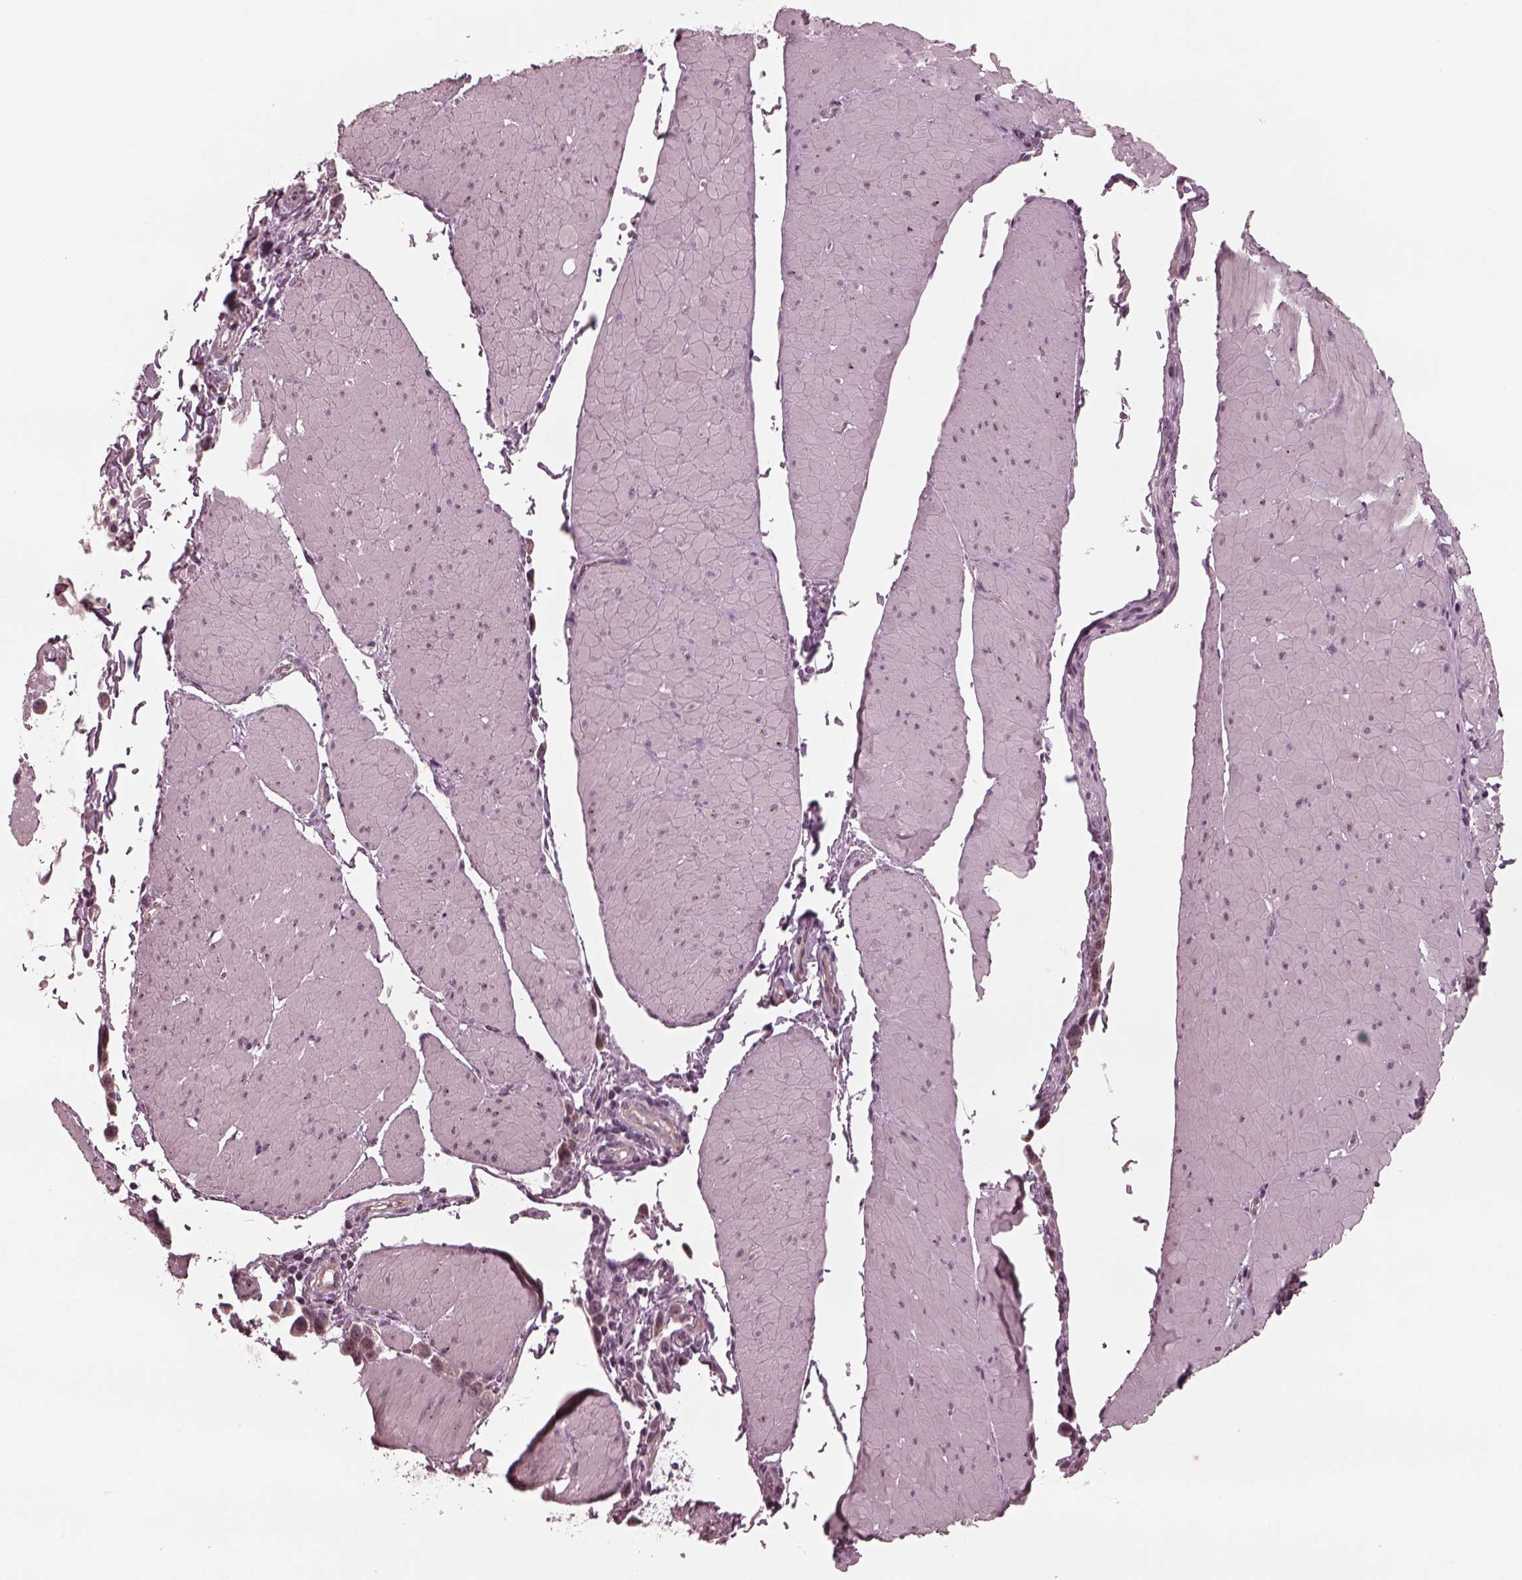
{"staining": {"intensity": "negative", "quantity": "none", "location": "none"}, "tissue": "stomach cancer", "cell_type": "Tumor cells", "image_type": "cancer", "snomed": [{"axis": "morphology", "description": "Adenocarcinoma, NOS"}, {"axis": "topography", "description": "Stomach"}], "caption": "Stomach cancer was stained to show a protein in brown. There is no significant expression in tumor cells. (DAB (3,3'-diaminobenzidine) IHC, high magnification).", "gene": "SAXO1", "patient": {"sex": "male", "age": 47}}